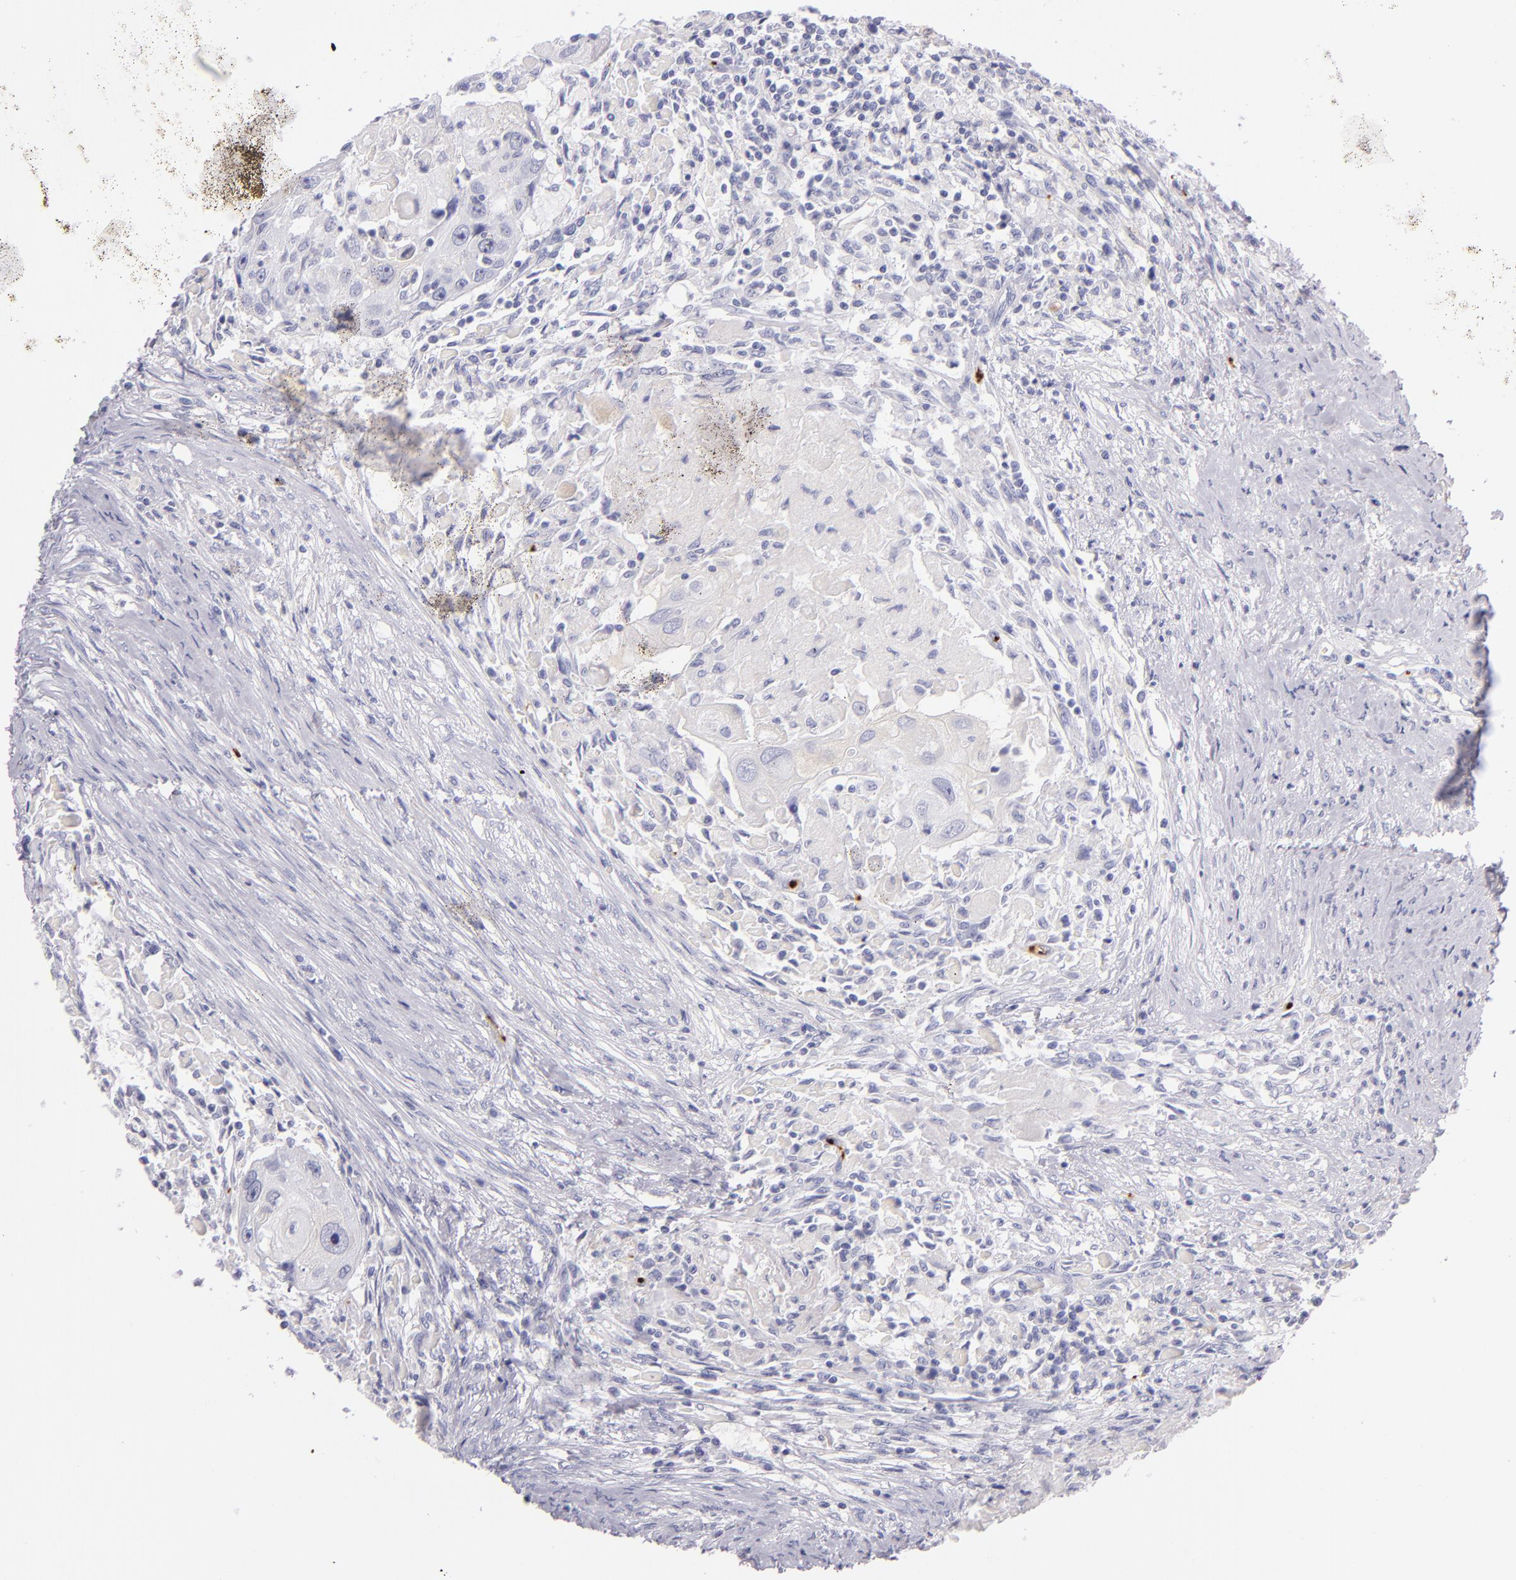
{"staining": {"intensity": "negative", "quantity": "none", "location": "none"}, "tissue": "head and neck cancer", "cell_type": "Tumor cells", "image_type": "cancer", "snomed": [{"axis": "morphology", "description": "Squamous cell carcinoma, NOS"}, {"axis": "topography", "description": "Head-Neck"}], "caption": "Immunohistochemistry image of neoplastic tissue: human squamous cell carcinoma (head and neck) stained with DAB demonstrates no significant protein staining in tumor cells.", "gene": "GP1BA", "patient": {"sex": "male", "age": 64}}